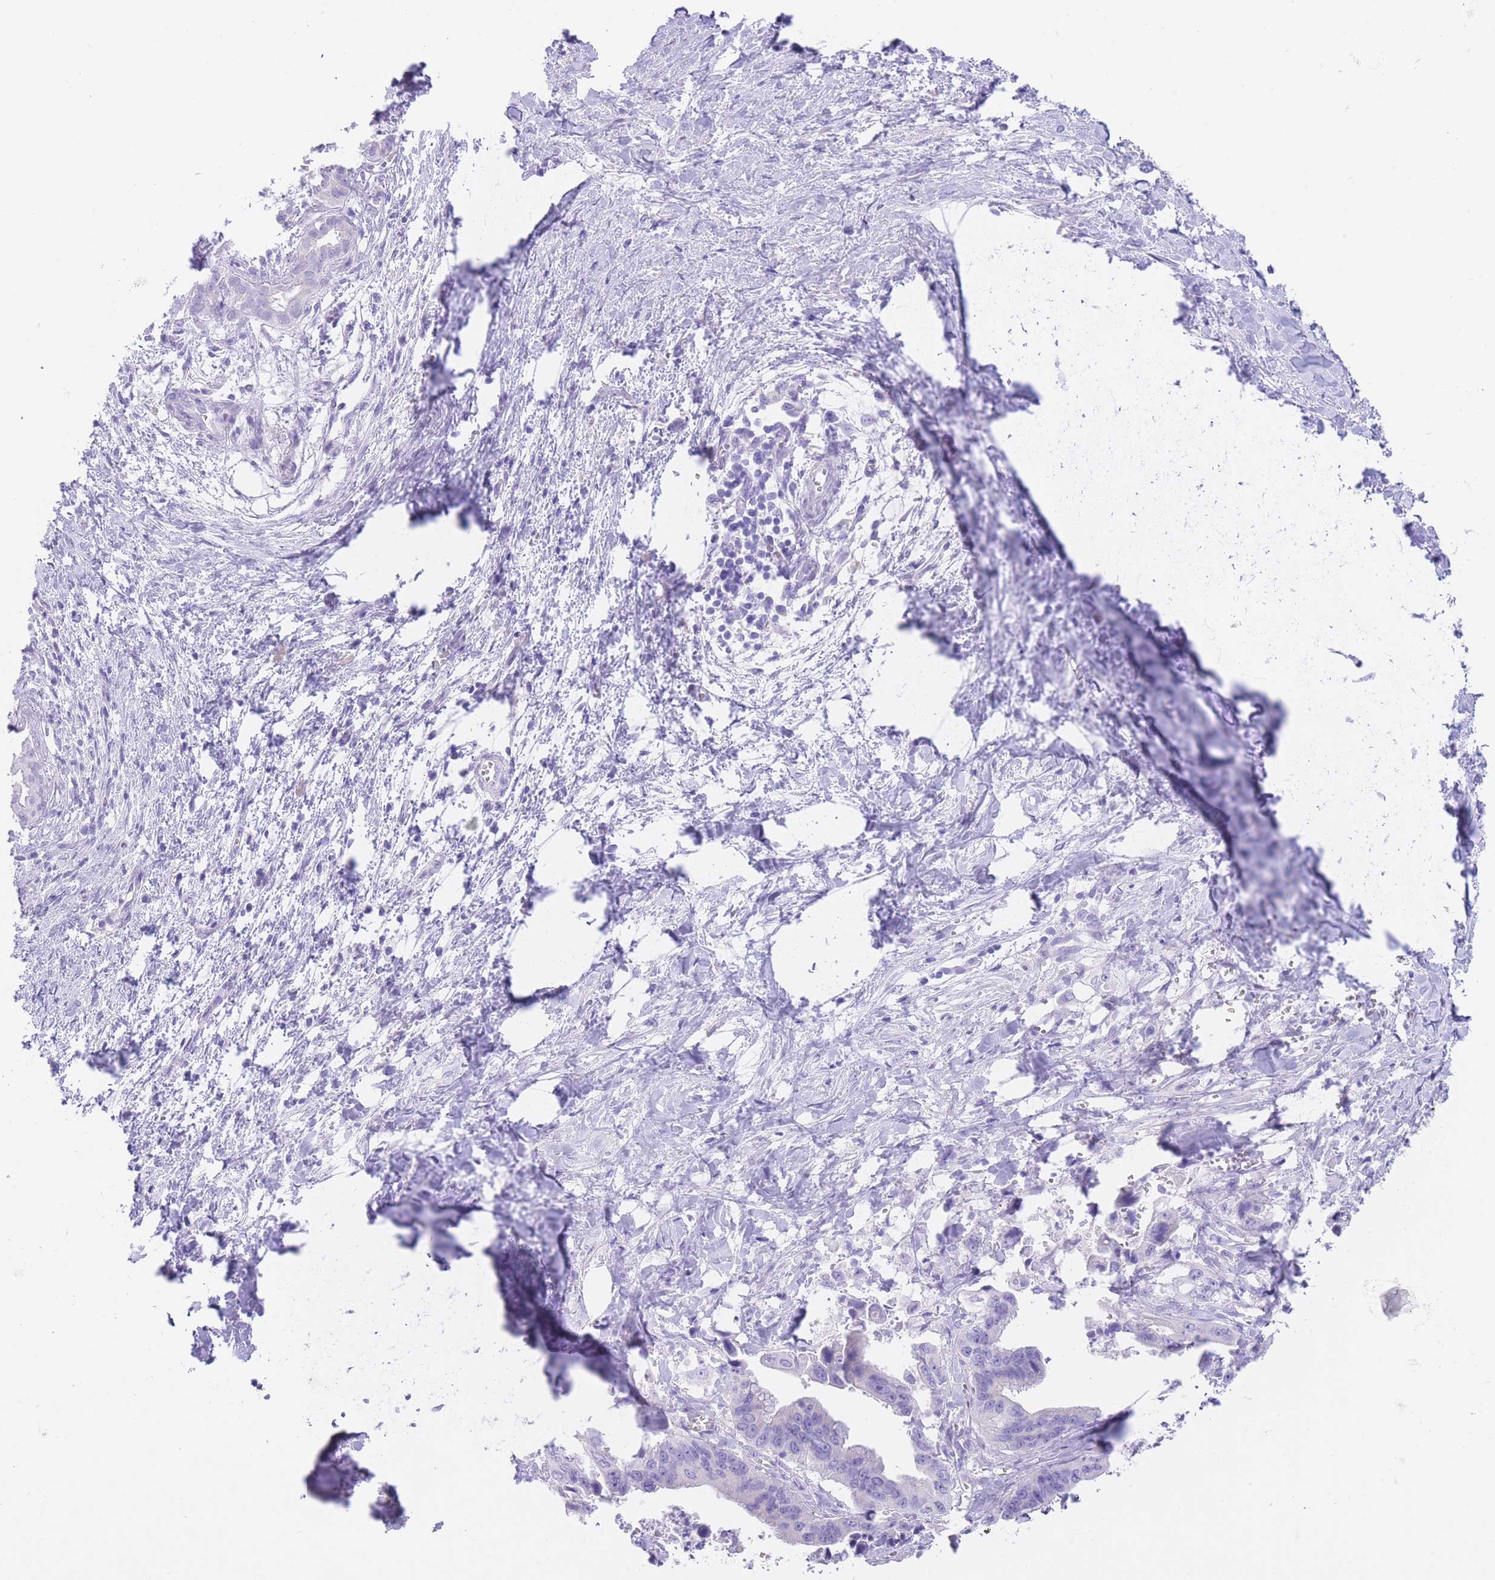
{"staining": {"intensity": "negative", "quantity": "none", "location": "none"}, "tissue": "pancreatic cancer", "cell_type": "Tumor cells", "image_type": "cancer", "snomed": [{"axis": "morphology", "description": "Adenocarcinoma, NOS"}, {"axis": "topography", "description": "Pancreas"}], "caption": "Human pancreatic adenocarcinoma stained for a protein using IHC reveals no positivity in tumor cells.", "gene": "QTRT1", "patient": {"sex": "male", "age": 61}}